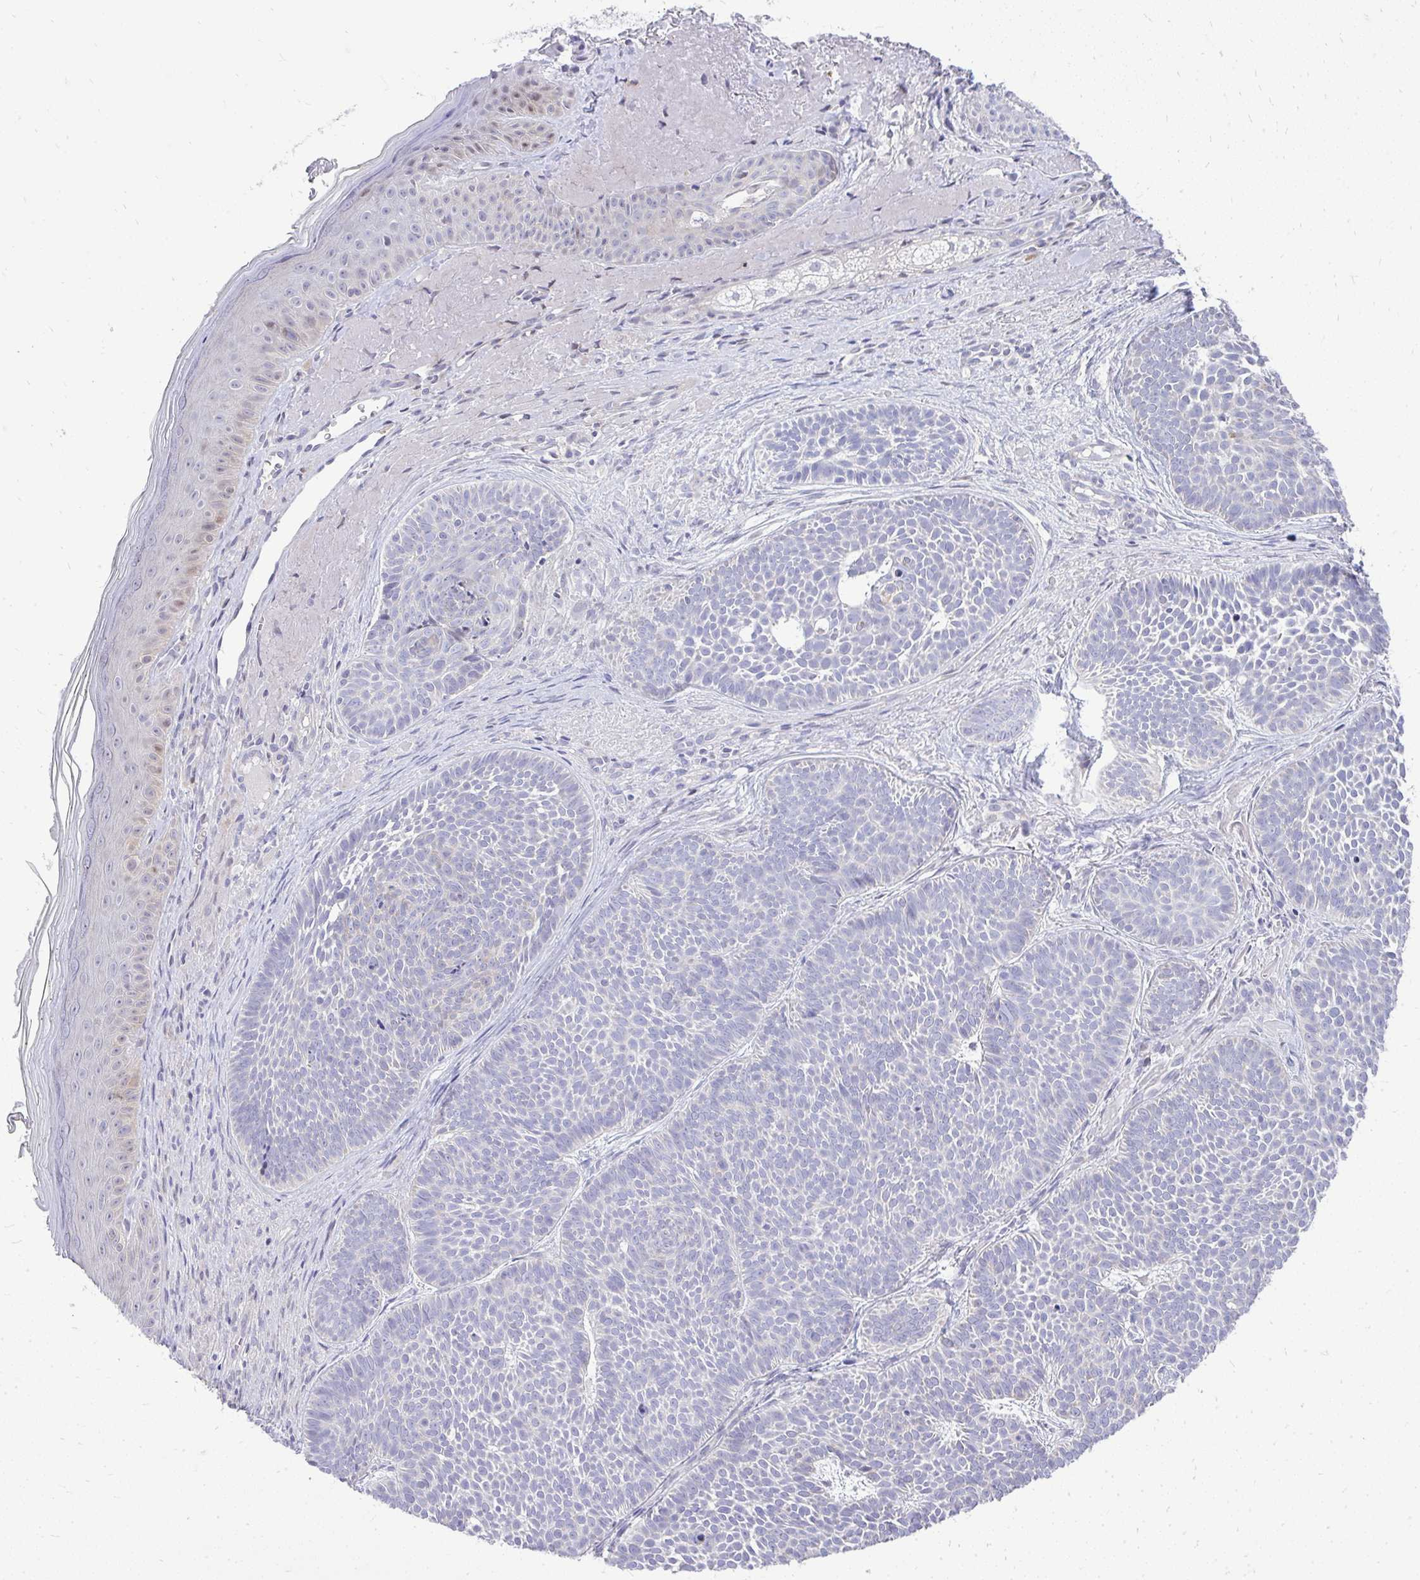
{"staining": {"intensity": "negative", "quantity": "none", "location": "none"}, "tissue": "skin cancer", "cell_type": "Tumor cells", "image_type": "cancer", "snomed": [{"axis": "morphology", "description": "Basal cell carcinoma"}, {"axis": "topography", "description": "Skin"}], "caption": "There is no significant expression in tumor cells of skin cancer (basal cell carcinoma).", "gene": "OR8D1", "patient": {"sex": "male", "age": 81}}